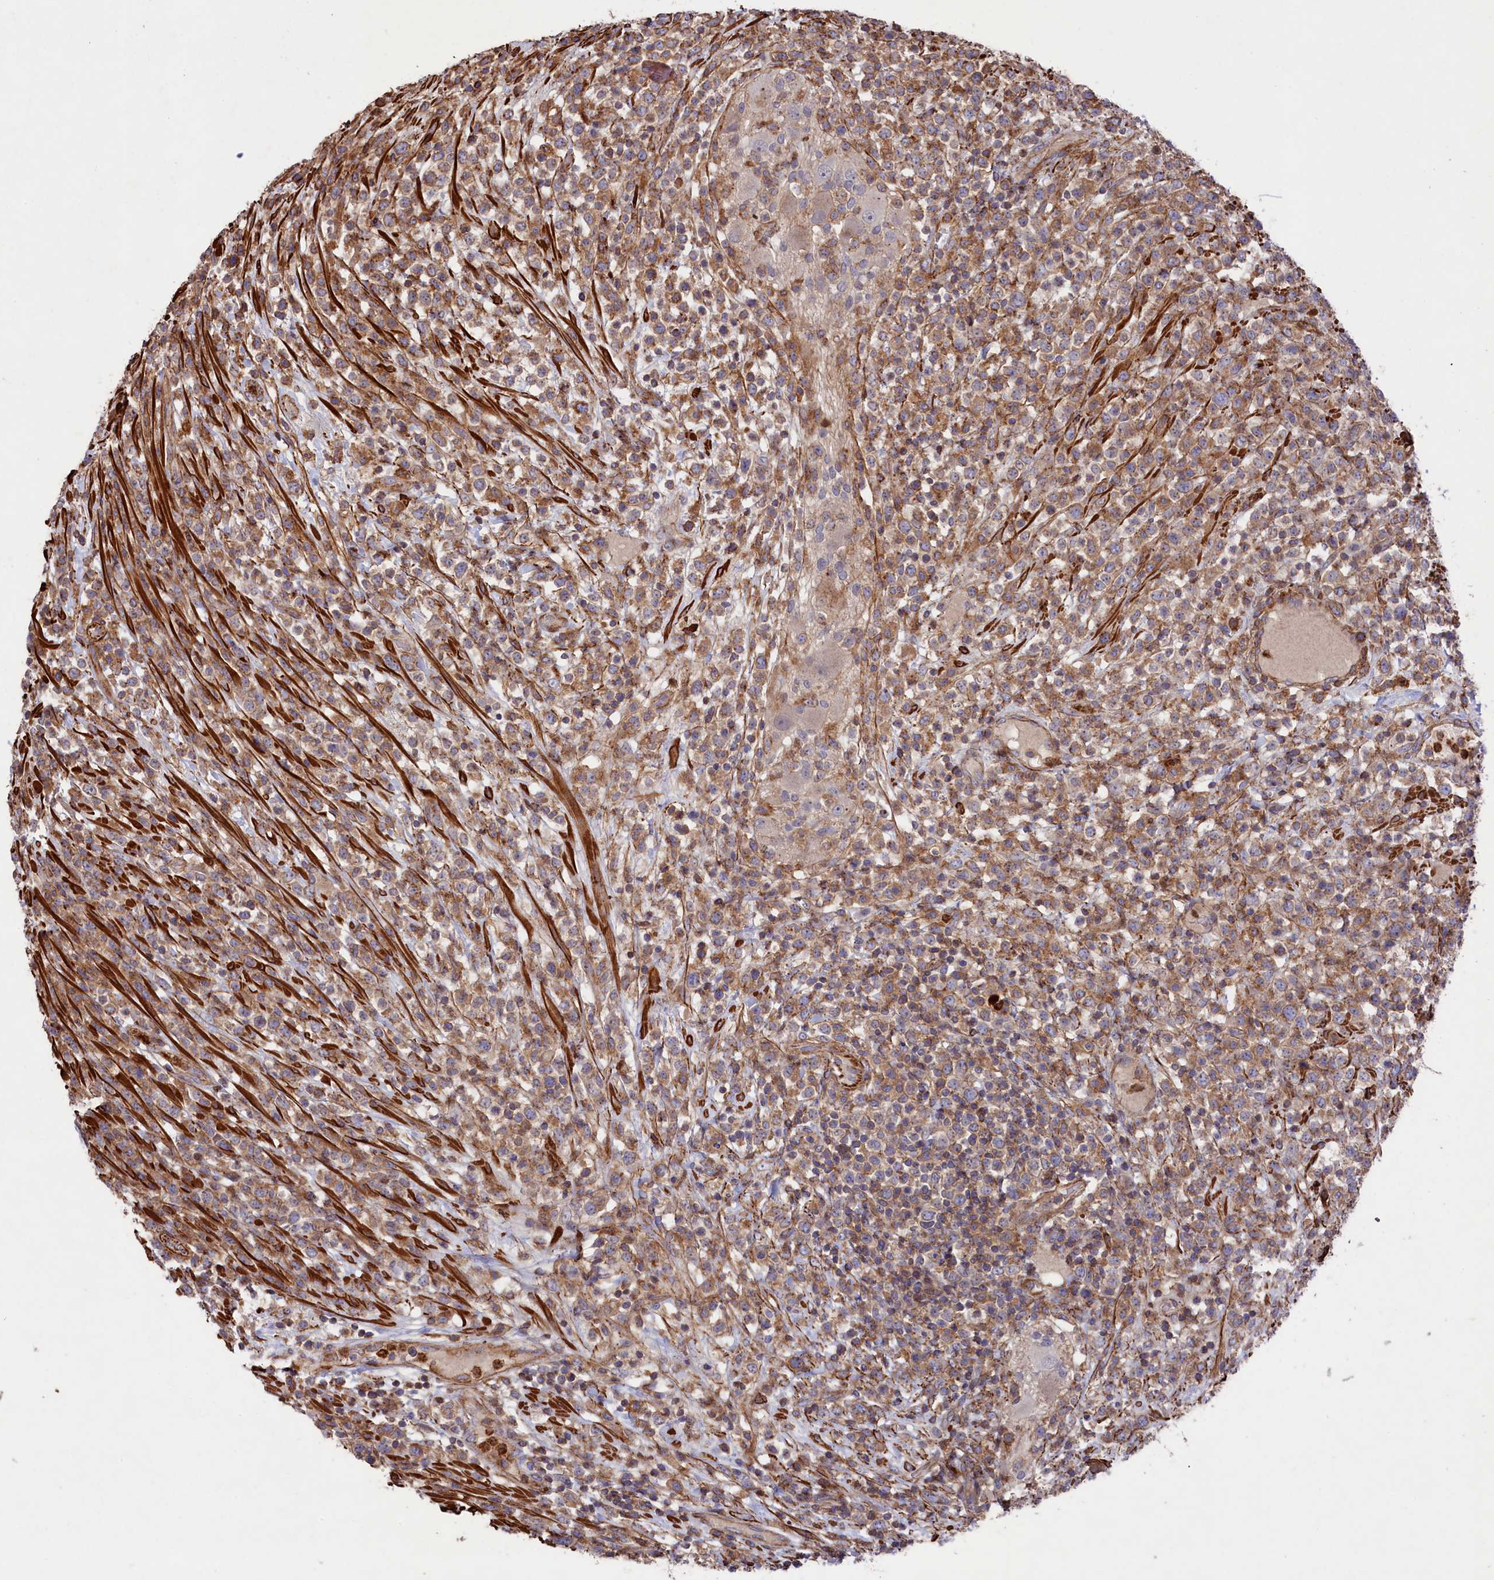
{"staining": {"intensity": "moderate", "quantity": ">75%", "location": "cytoplasmic/membranous"}, "tissue": "lymphoma", "cell_type": "Tumor cells", "image_type": "cancer", "snomed": [{"axis": "morphology", "description": "Malignant lymphoma, non-Hodgkin's type, High grade"}, {"axis": "topography", "description": "Colon"}], "caption": "Lymphoma stained with immunohistochemistry displays moderate cytoplasmic/membranous staining in approximately >75% of tumor cells.", "gene": "RAPSN", "patient": {"sex": "female", "age": 53}}